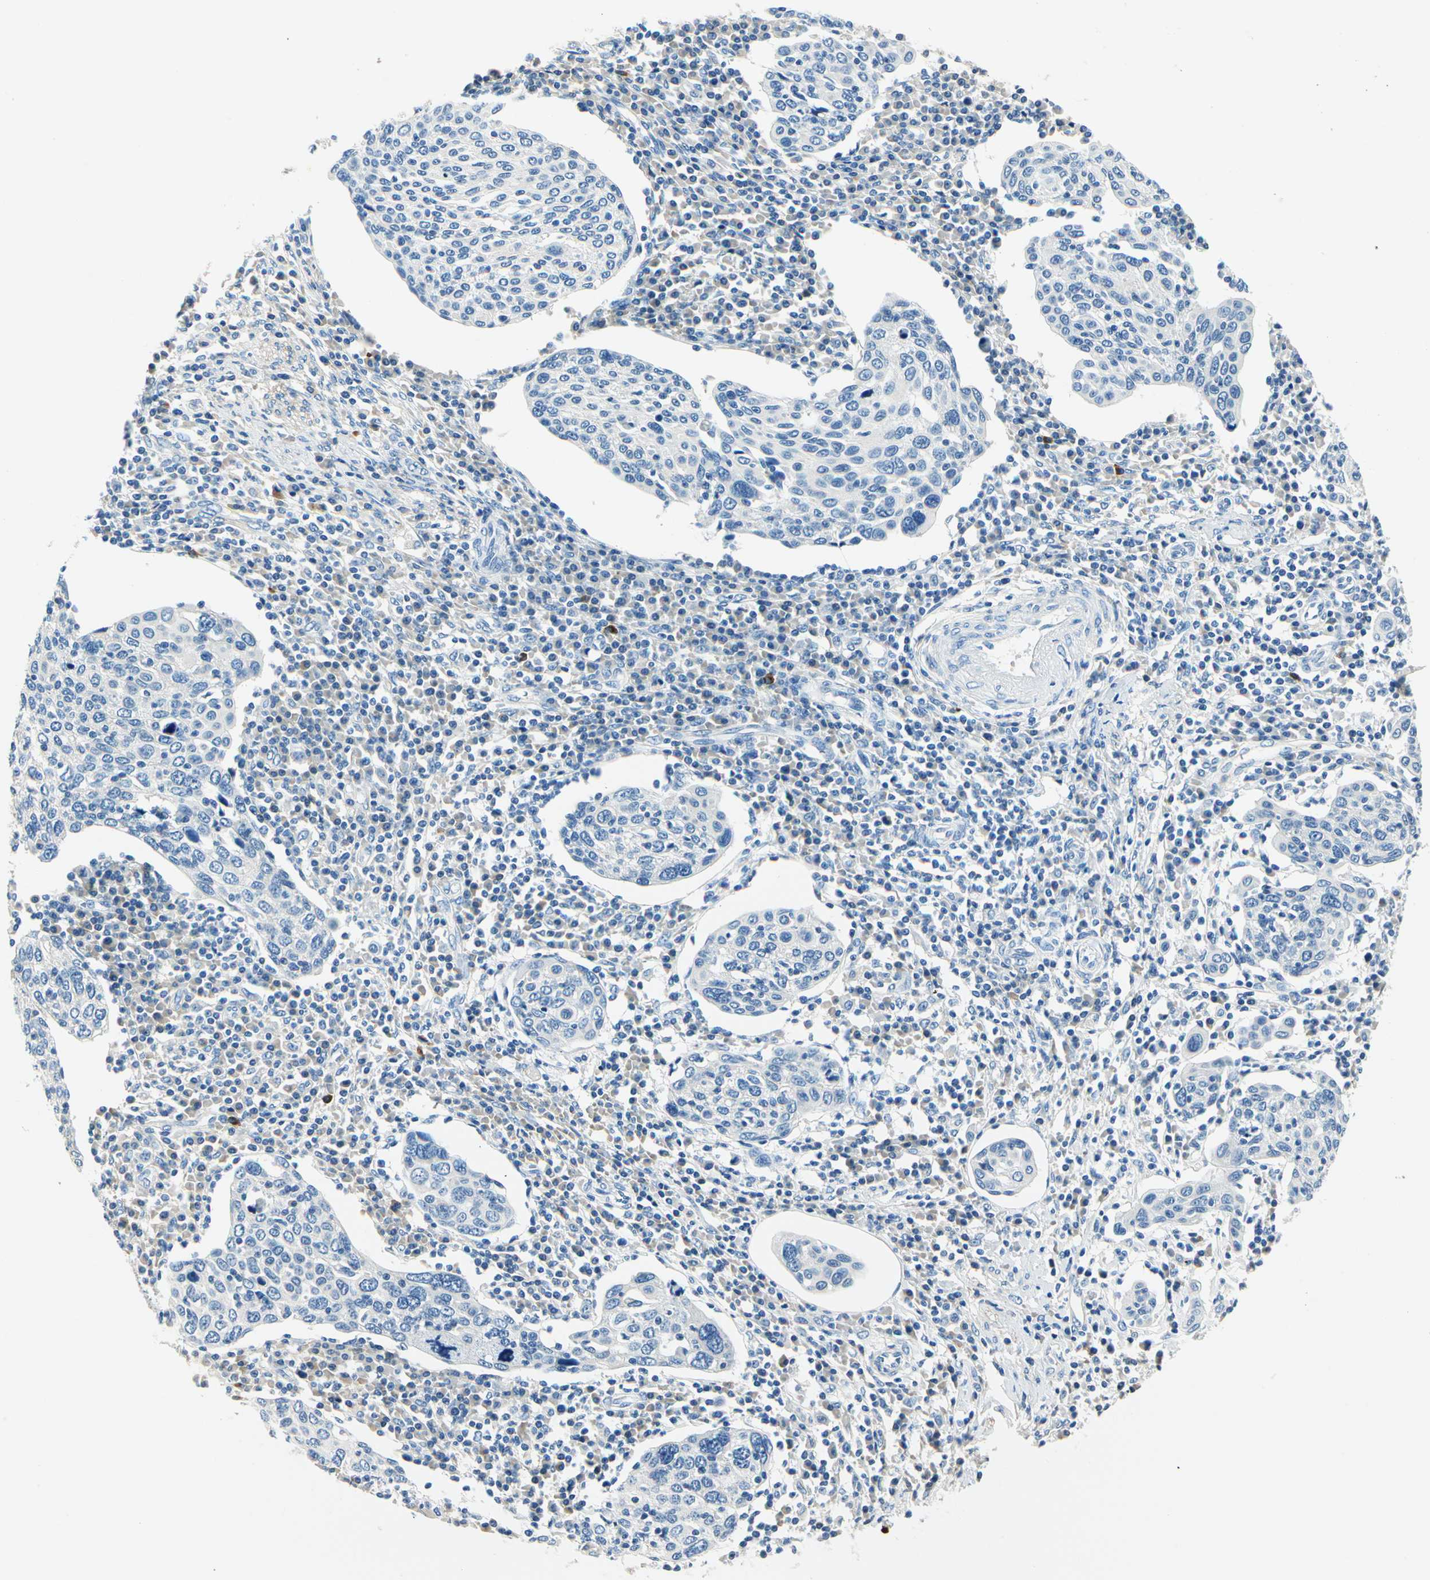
{"staining": {"intensity": "negative", "quantity": "none", "location": "none"}, "tissue": "cervical cancer", "cell_type": "Tumor cells", "image_type": "cancer", "snomed": [{"axis": "morphology", "description": "Squamous cell carcinoma, NOS"}, {"axis": "topography", "description": "Cervix"}], "caption": "Cervical cancer (squamous cell carcinoma) was stained to show a protein in brown. There is no significant positivity in tumor cells.", "gene": "TGFBR3", "patient": {"sex": "female", "age": 40}}